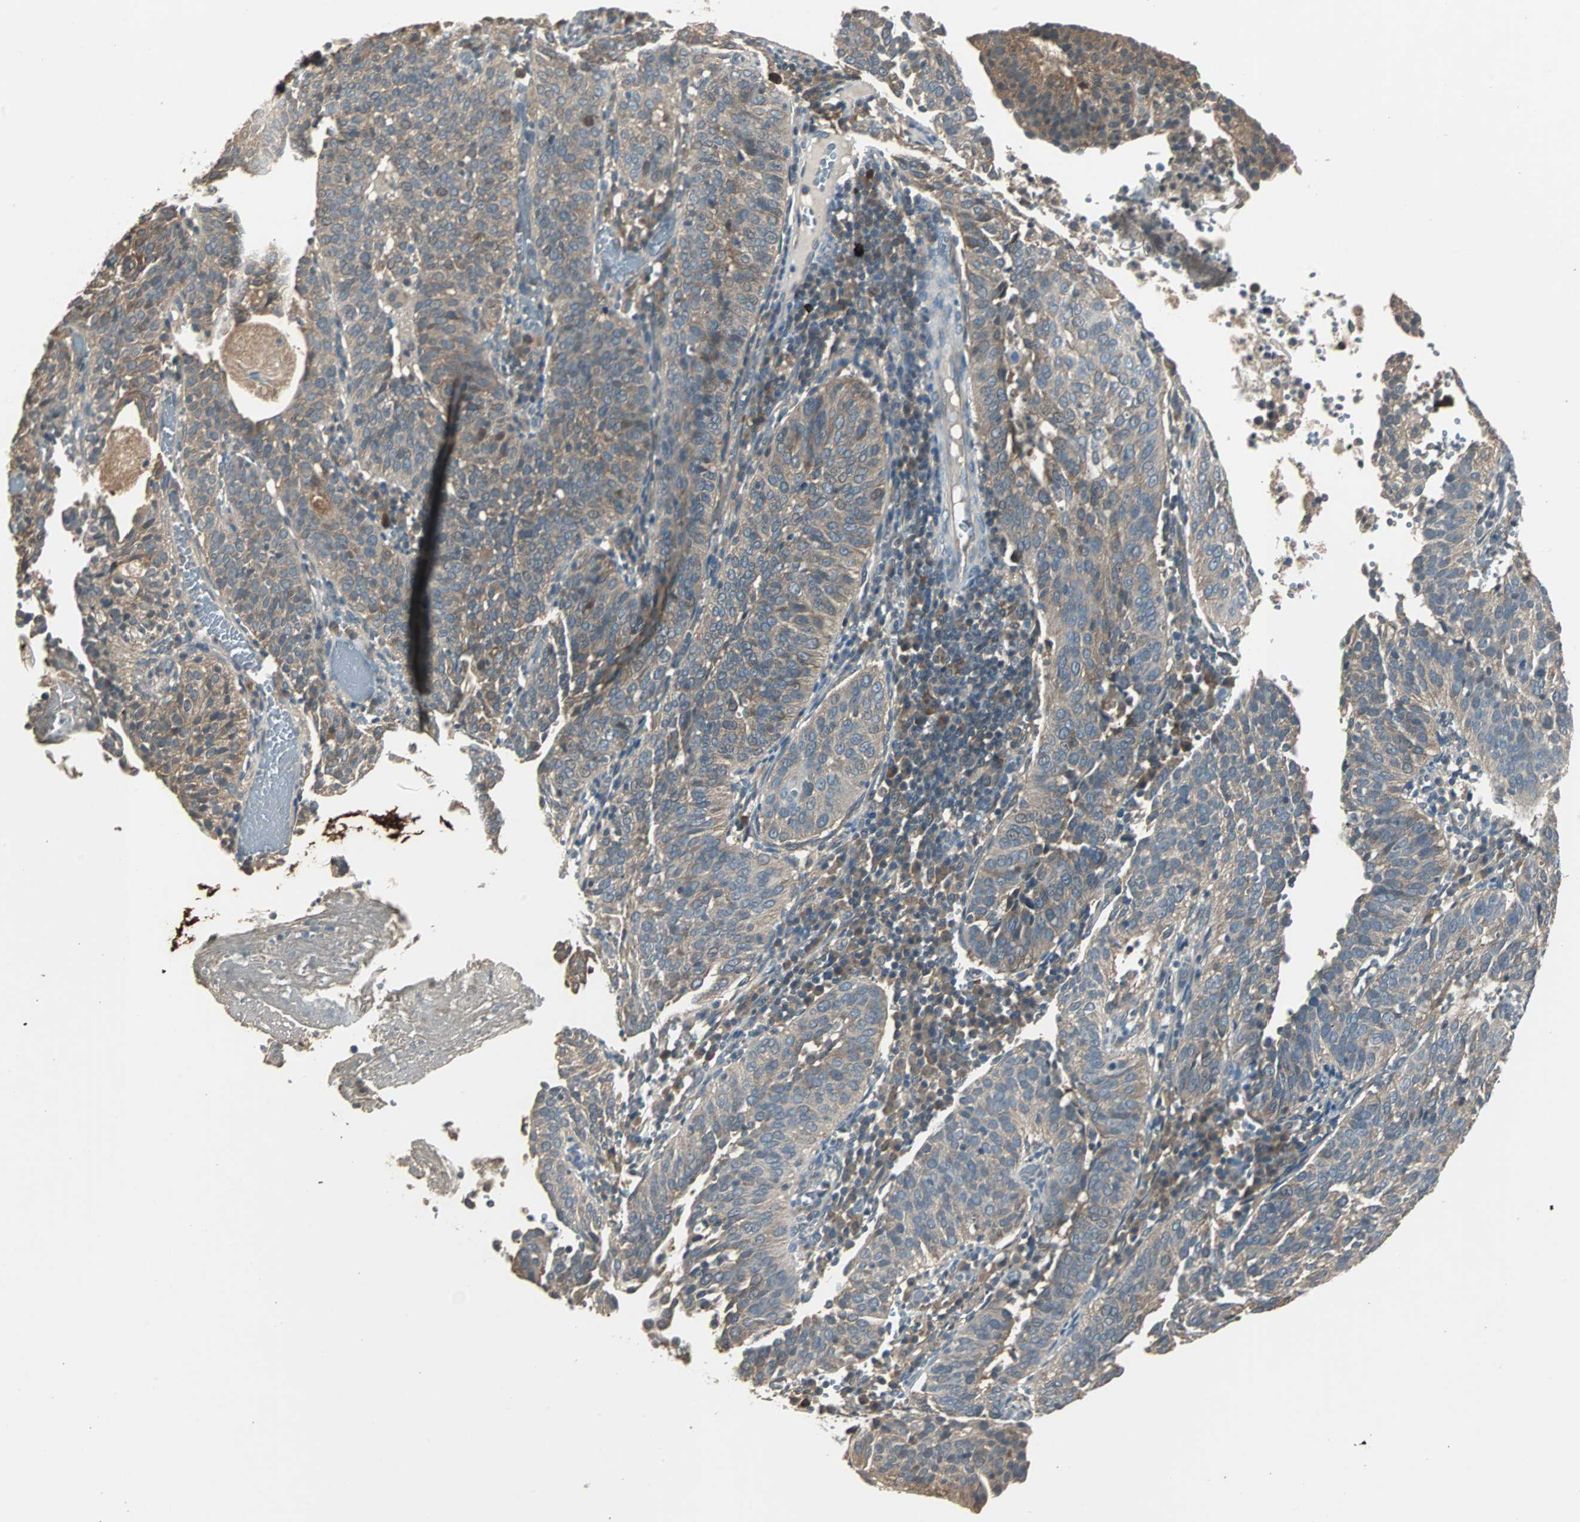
{"staining": {"intensity": "weak", "quantity": "25%-75%", "location": "cytoplasmic/membranous"}, "tissue": "cervical cancer", "cell_type": "Tumor cells", "image_type": "cancer", "snomed": [{"axis": "morphology", "description": "Squamous cell carcinoma, NOS"}, {"axis": "topography", "description": "Cervix"}], "caption": "Protein staining by immunohistochemistry reveals weak cytoplasmic/membranous positivity in approximately 25%-75% of tumor cells in cervical cancer.", "gene": "ABHD2", "patient": {"sex": "female", "age": 39}}